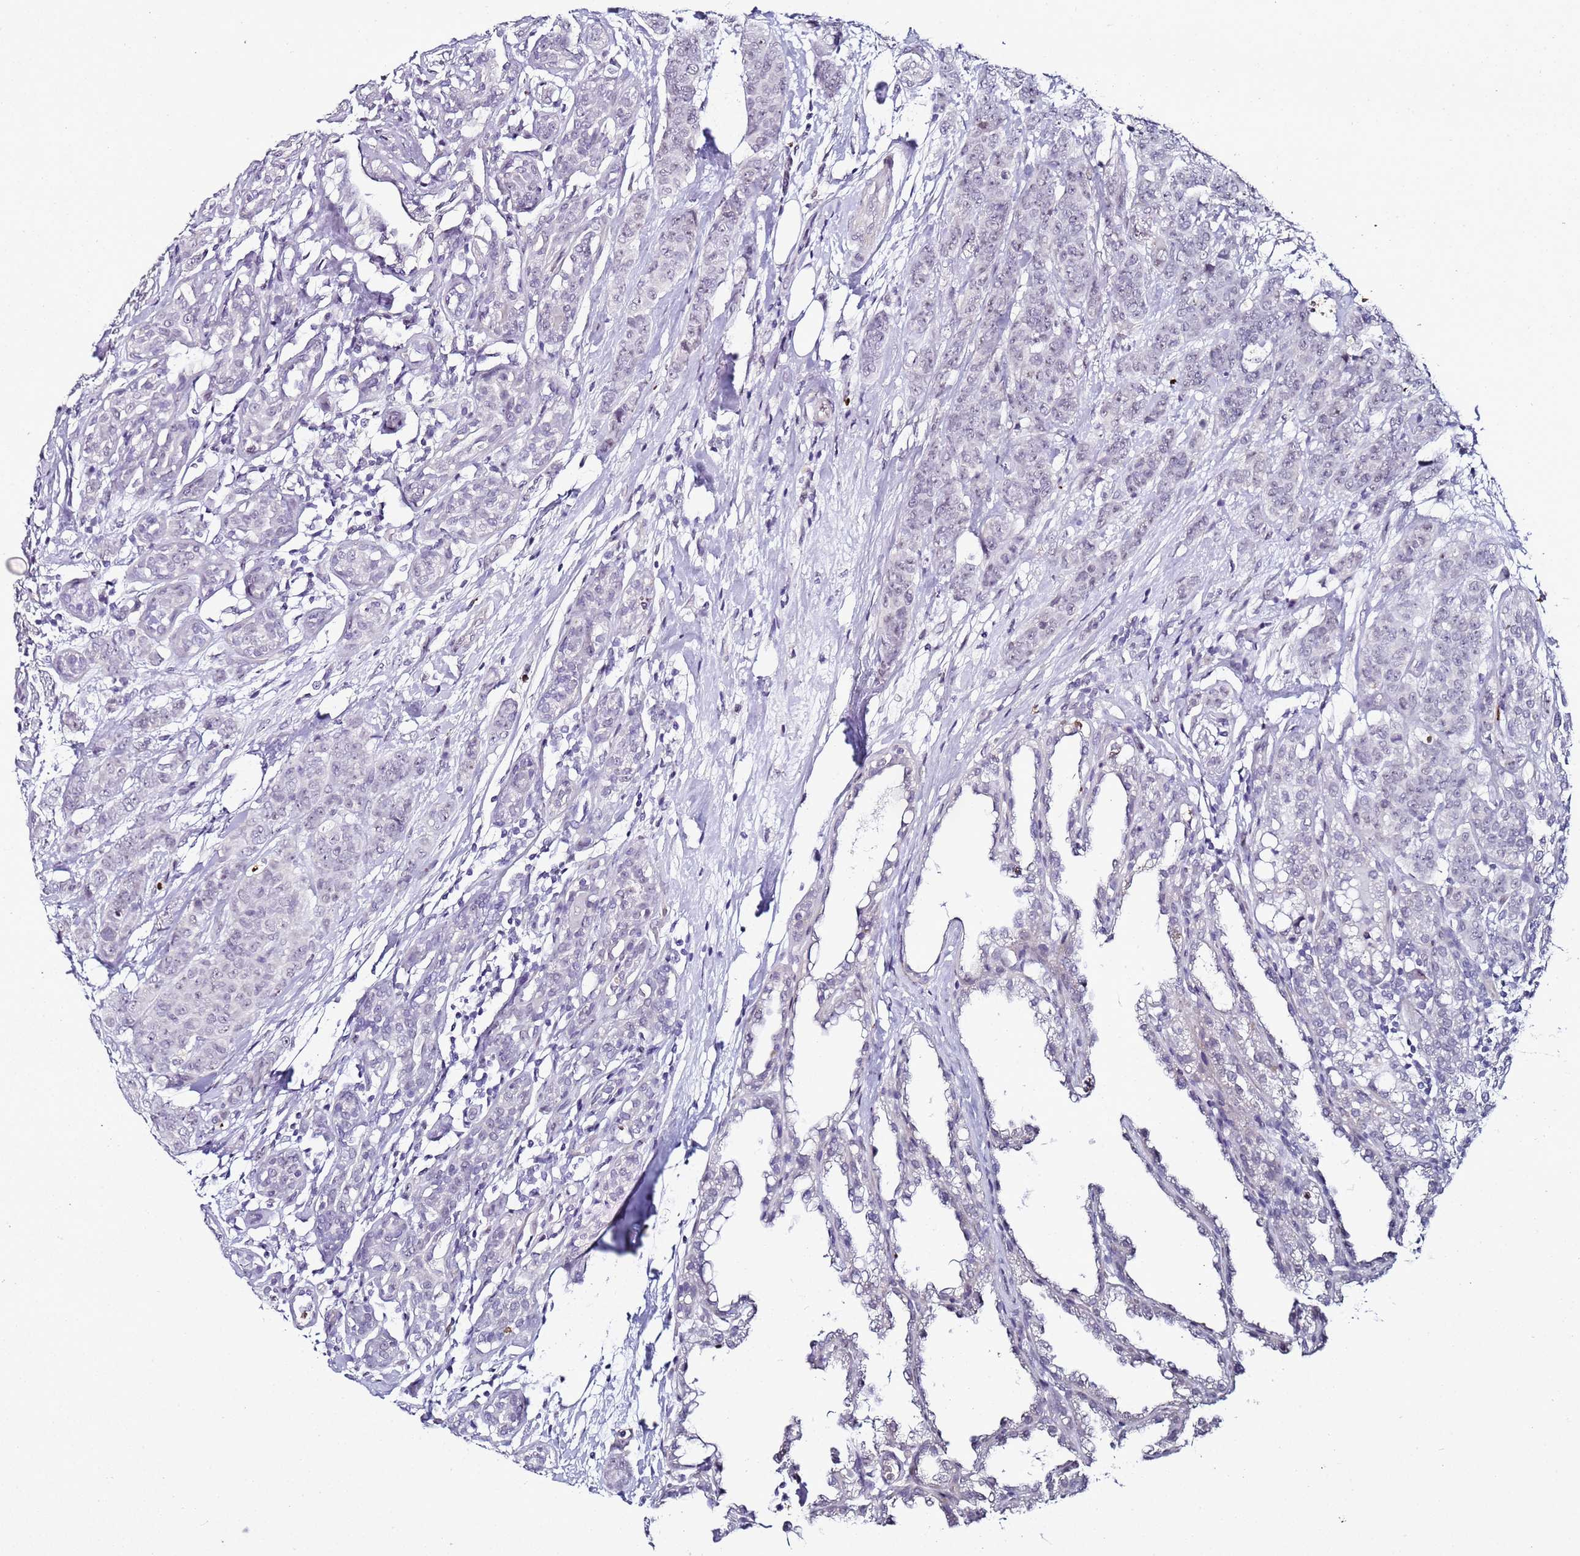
{"staining": {"intensity": "negative", "quantity": "none", "location": "none"}, "tissue": "breast cancer", "cell_type": "Tumor cells", "image_type": "cancer", "snomed": [{"axis": "morphology", "description": "Duct carcinoma"}, {"axis": "topography", "description": "Breast"}], "caption": "An immunohistochemistry histopathology image of intraductal carcinoma (breast) is shown. There is no staining in tumor cells of intraductal carcinoma (breast). (Stains: DAB (3,3'-diaminobenzidine) immunohistochemistry (IHC) with hematoxylin counter stain, Microscopy: brightfield microscopy at high magnification).", "gene": "PSMA7", "patient": {"sex": "female", "age": 40}}